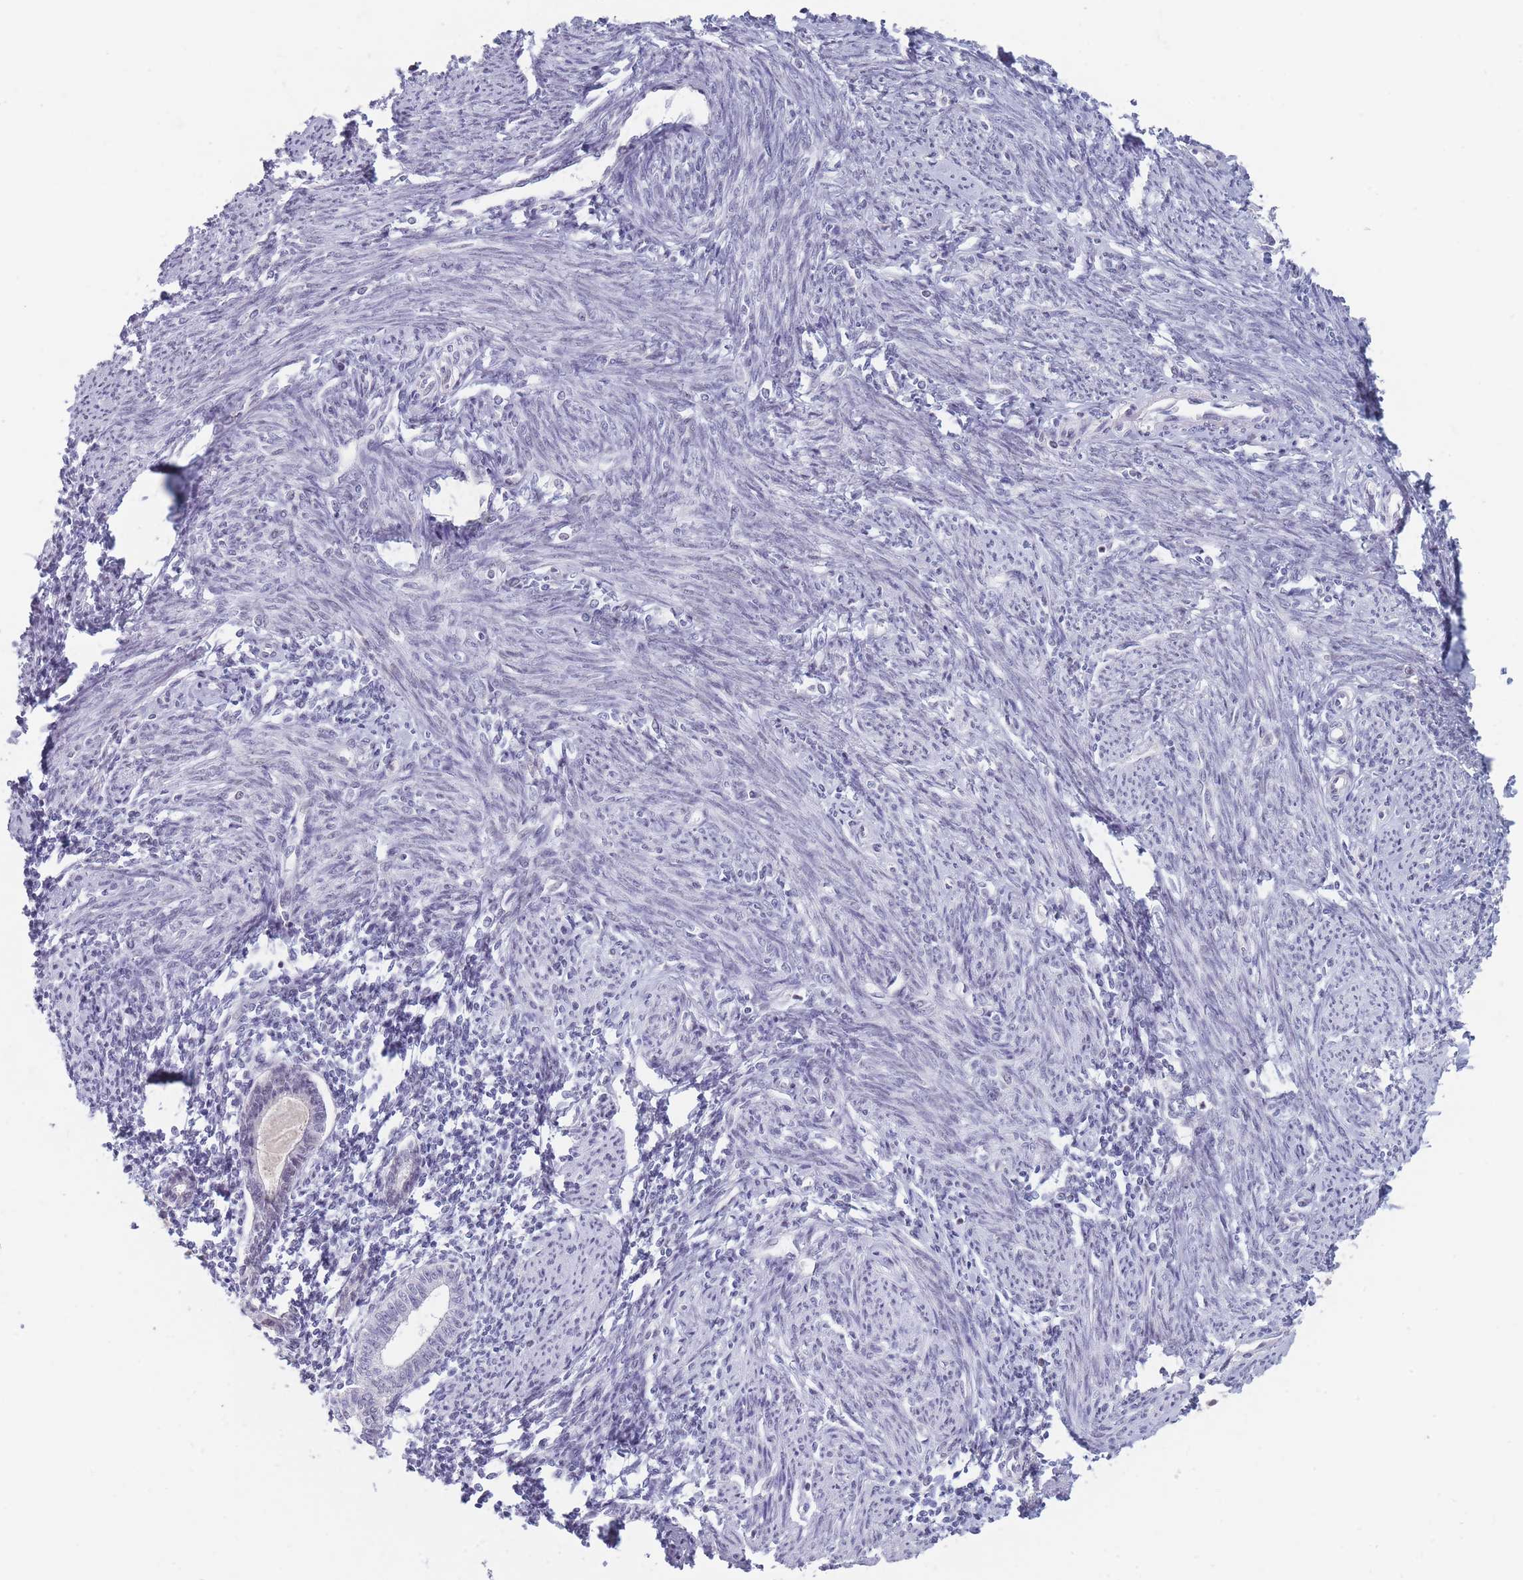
{"staining": {"intensity": "moderate", "quantity": "<25%", "location": "nuclear"}, "tissue": "endometrium", "cell_type": "Cells in endometrial stroma", "image_type": "normal", "snomed": [{"axis": "morphology", "description": "Normal tissue, NOS"}, {"axis": "topography", "description": "Endometrium"}], "caption": "A high-resolution histopathology image shows immunohistochemistry (IHC) staining of normal endometrium, which shows moderate nuclear staining in about <25% of cells in endometrial stroma.", "gene": "ARID3B", "patient": {"sex": "female", "age": 63}}